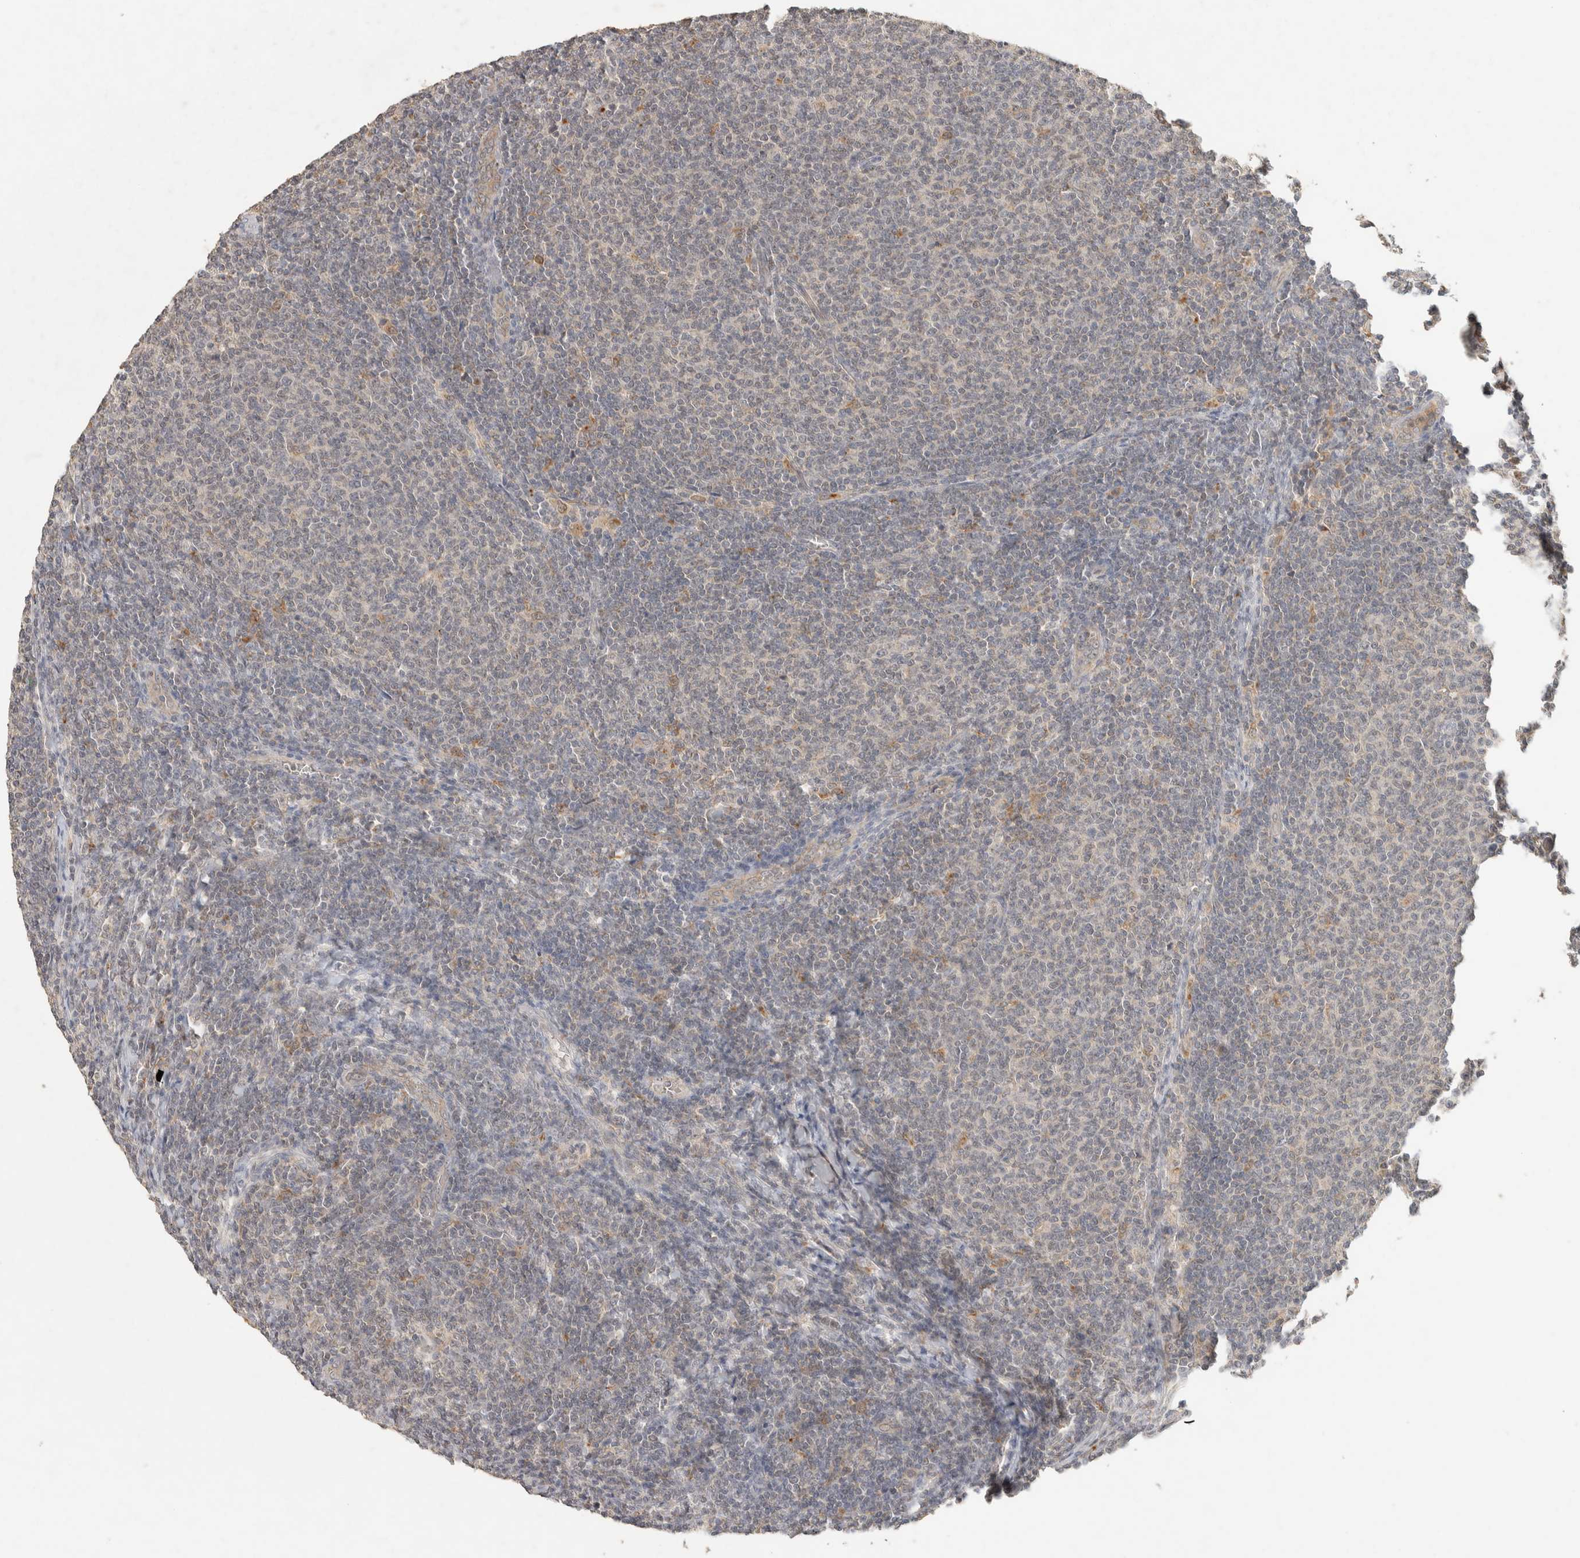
{"staining": {"intensity": "weak", "quantity": "<25%", "location": "cytoplasmic/membranous"}, "tissue": "lymphoma", "cell_type": "Tumor cells", "image_type": "cancer", "snomed": [{"axis": "morphology", "description": "Malignant lymphoma, non-Hodgkin's type, Low grade"}, {"axis": "topography", "description": "Lymph node"}], "caption": "Tumor cells are negative for brown protein staining in lymphoma.", "gene": "ITPA", "patient": {"sex": "male", "age": 66}}